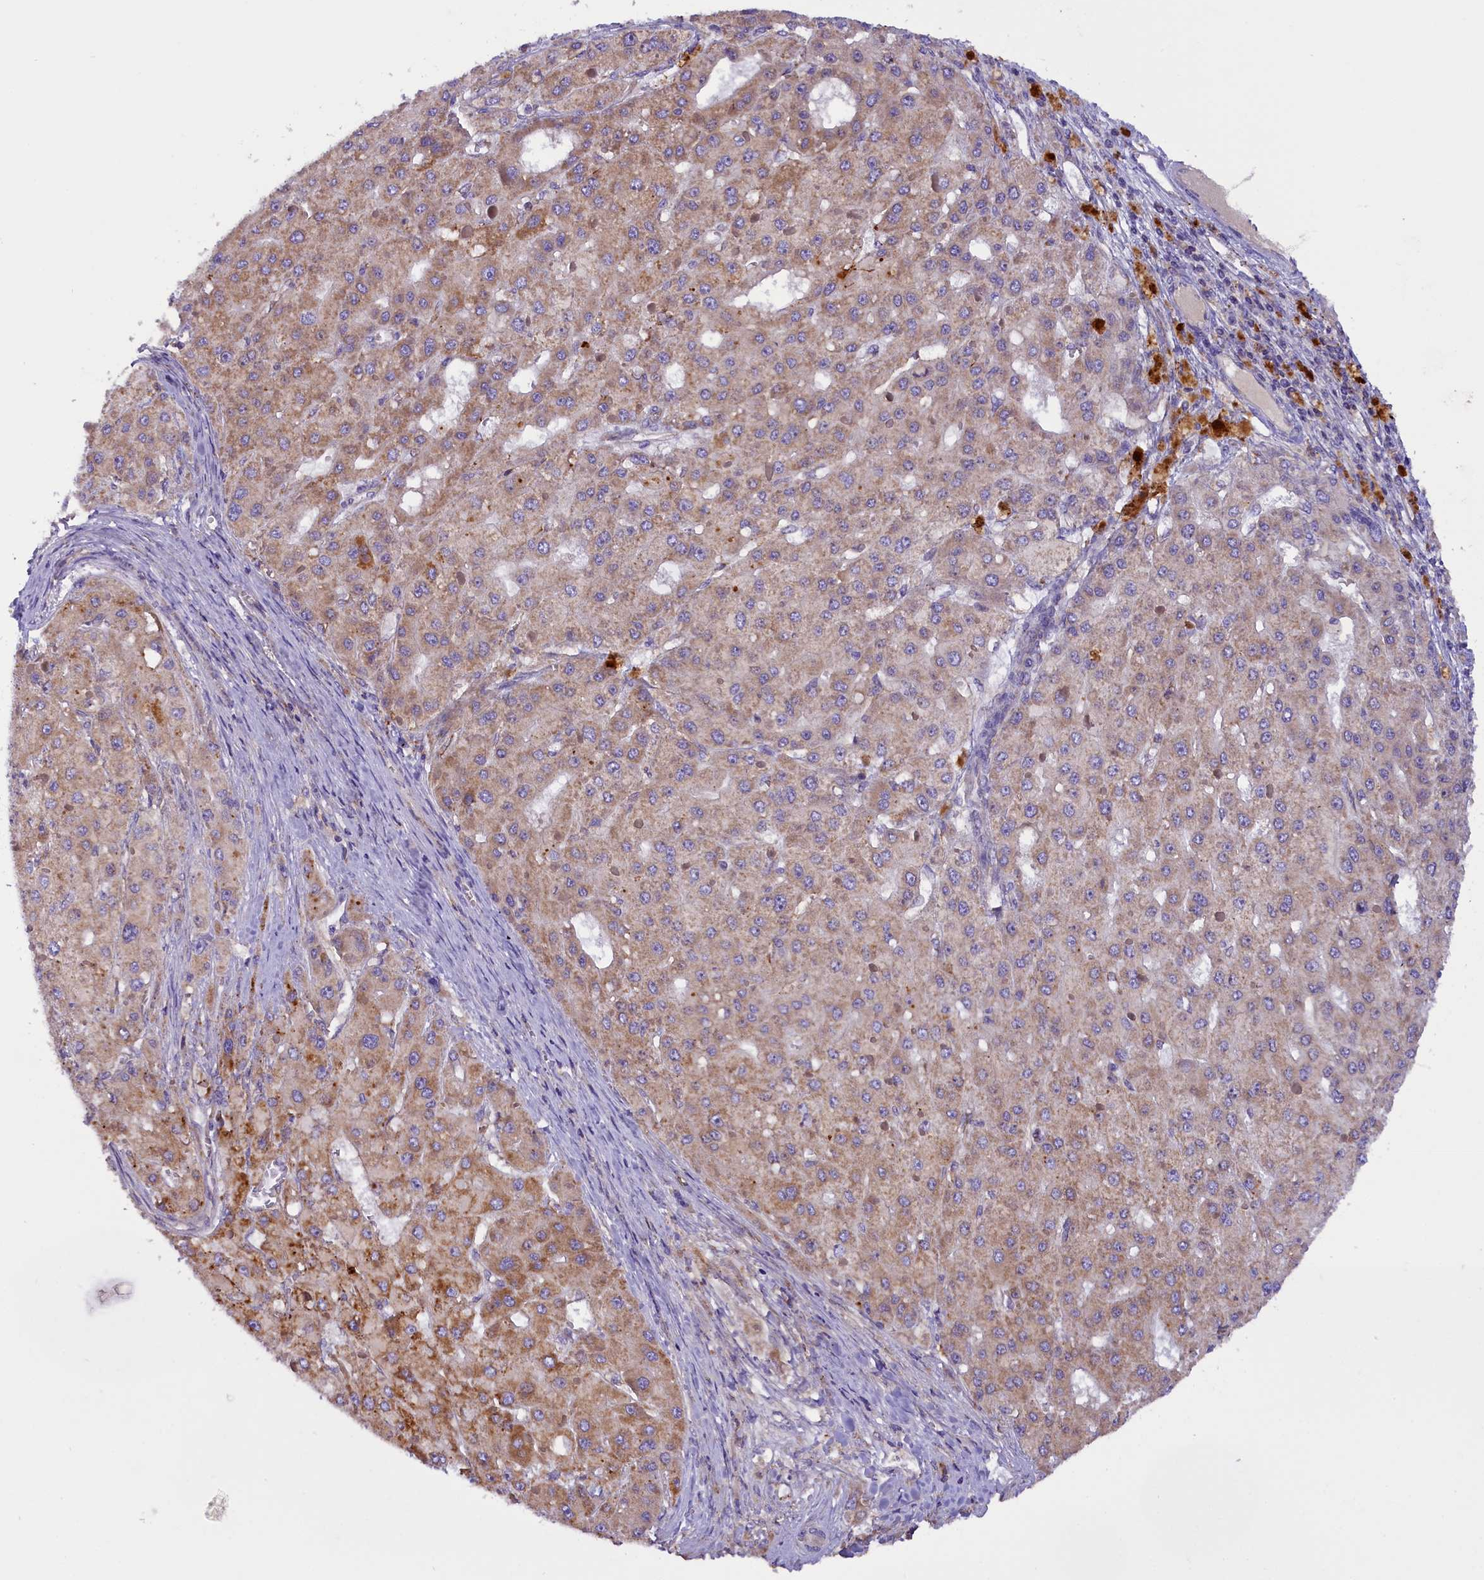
{"staining": {"intensity": "moderate", "quantity": ">75%", "location": "cytoplasmic/membranous"}, "tissue": "liver cancer", "cell_type": "Tumor cells", "image_type": "cancer", "snomed": [{"axis": "morphology", "description": "Carcinoma, Hepatocellular, NOS"}, {"axis": "topography", "description": "Liver"}], "caption": "Hepatocellular carcinoma (liver) was stained to show a protein in brown. There is medium levels of moderate cytoplasmic/membranous positivity in about >75% of tumor cells.", "gene": "DNAJB9", "patient": {"sex": "female", "age": 73}}